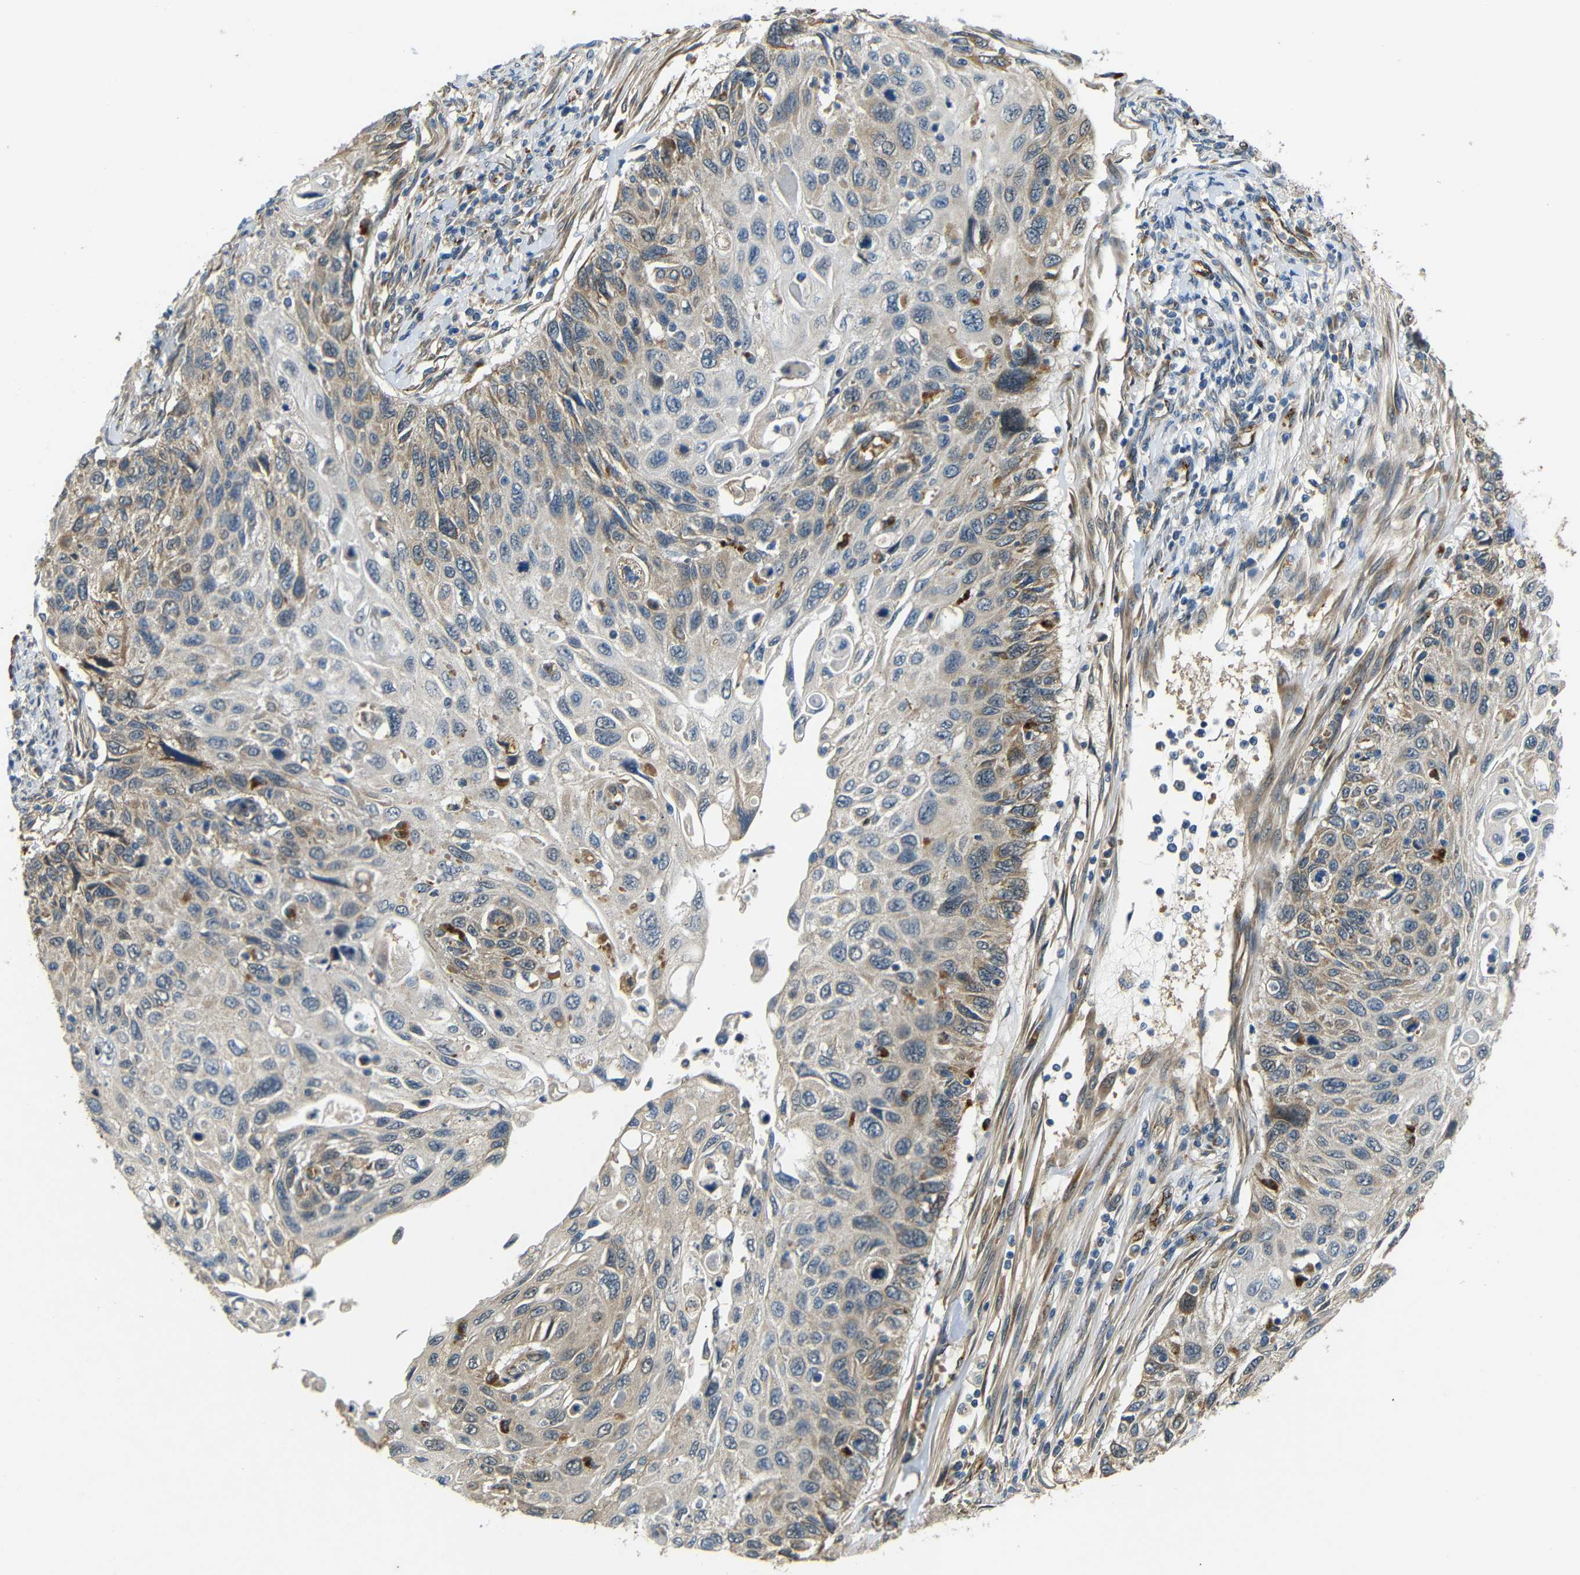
{"staining": {"intensity": "weak", "quantity": ">75%", "location": "cytoplasmic/membranous"}, "tissue": "cervical cancer", "cell_type": "Tumor cells", "image_type": "cancer", "snomed": [{"axis": "morphology", "description": "Squamous cell carcinoma, NOS"}, {"axis": "topography", "description": "Cervix"}], "caption": "Tumor cells display low levels of weak cytoplasmic/membranous staining in approximately >75% of cells in human squamous cell carcinoma (cervical).", "gene": "ATP7A", "patient": {"sex": "female", "age": 70}}